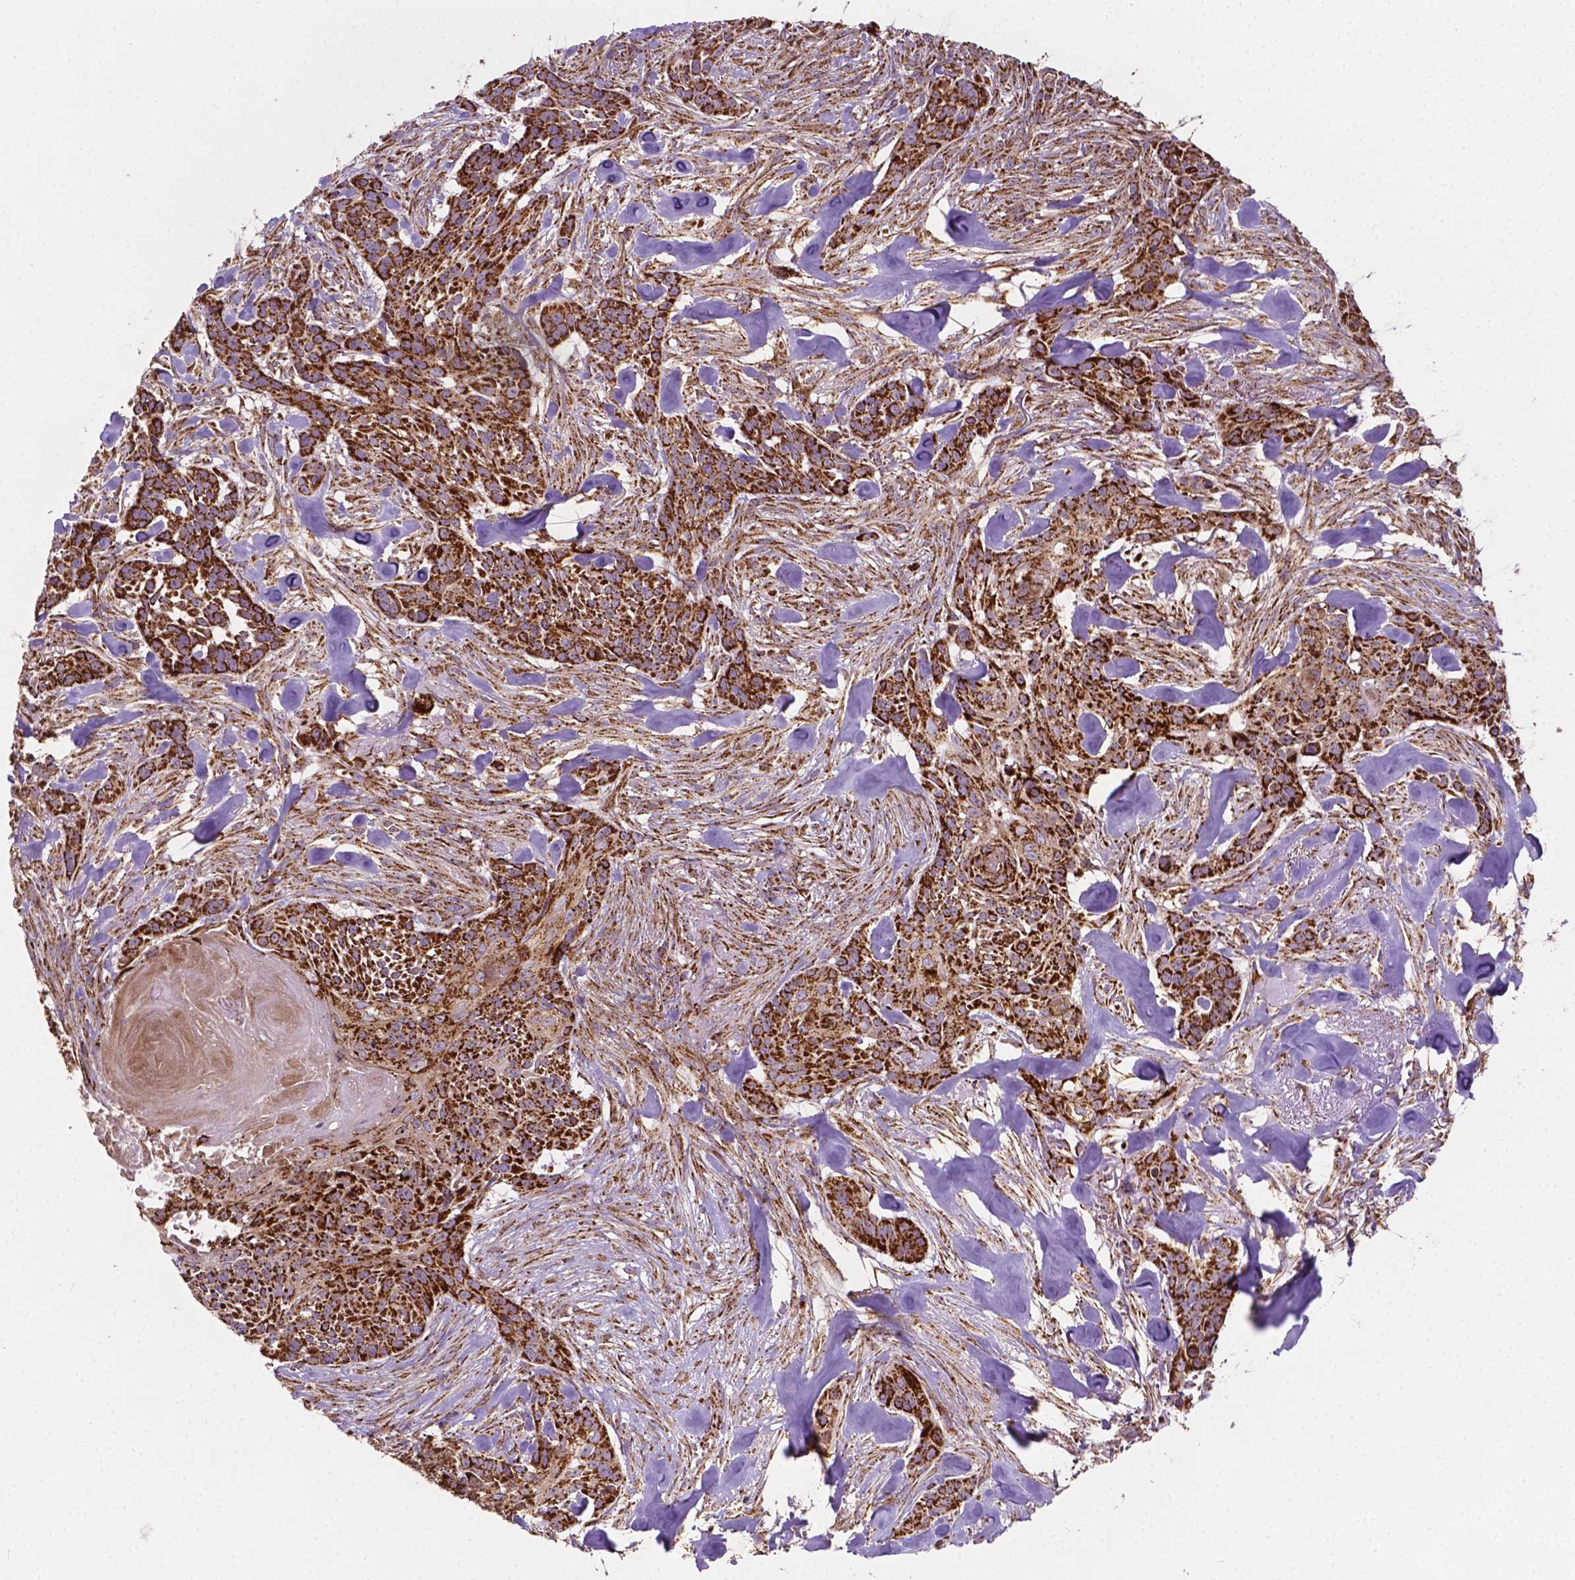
{"staining": {"intensity": "strong", "quantity": ">75%", "location": "cytoplasmic/membranous"}, "tissue": "skin cancer", "cell_type": "Tumor cells", "image_type": "cancer", "snomed": [{"axis": "morphology", "description": "Basal cell carcinoma"}, {"axis": "topography", "description": "Skin"}], "caption": "Immunohistochemical staining of skin cancer demonstrates high levels of strong cytoplasmic/membranous protein expression in approximately >75% of tumor cells.", "gene": "ILVBL", "patient": {"sex": "male", "age": 87}}